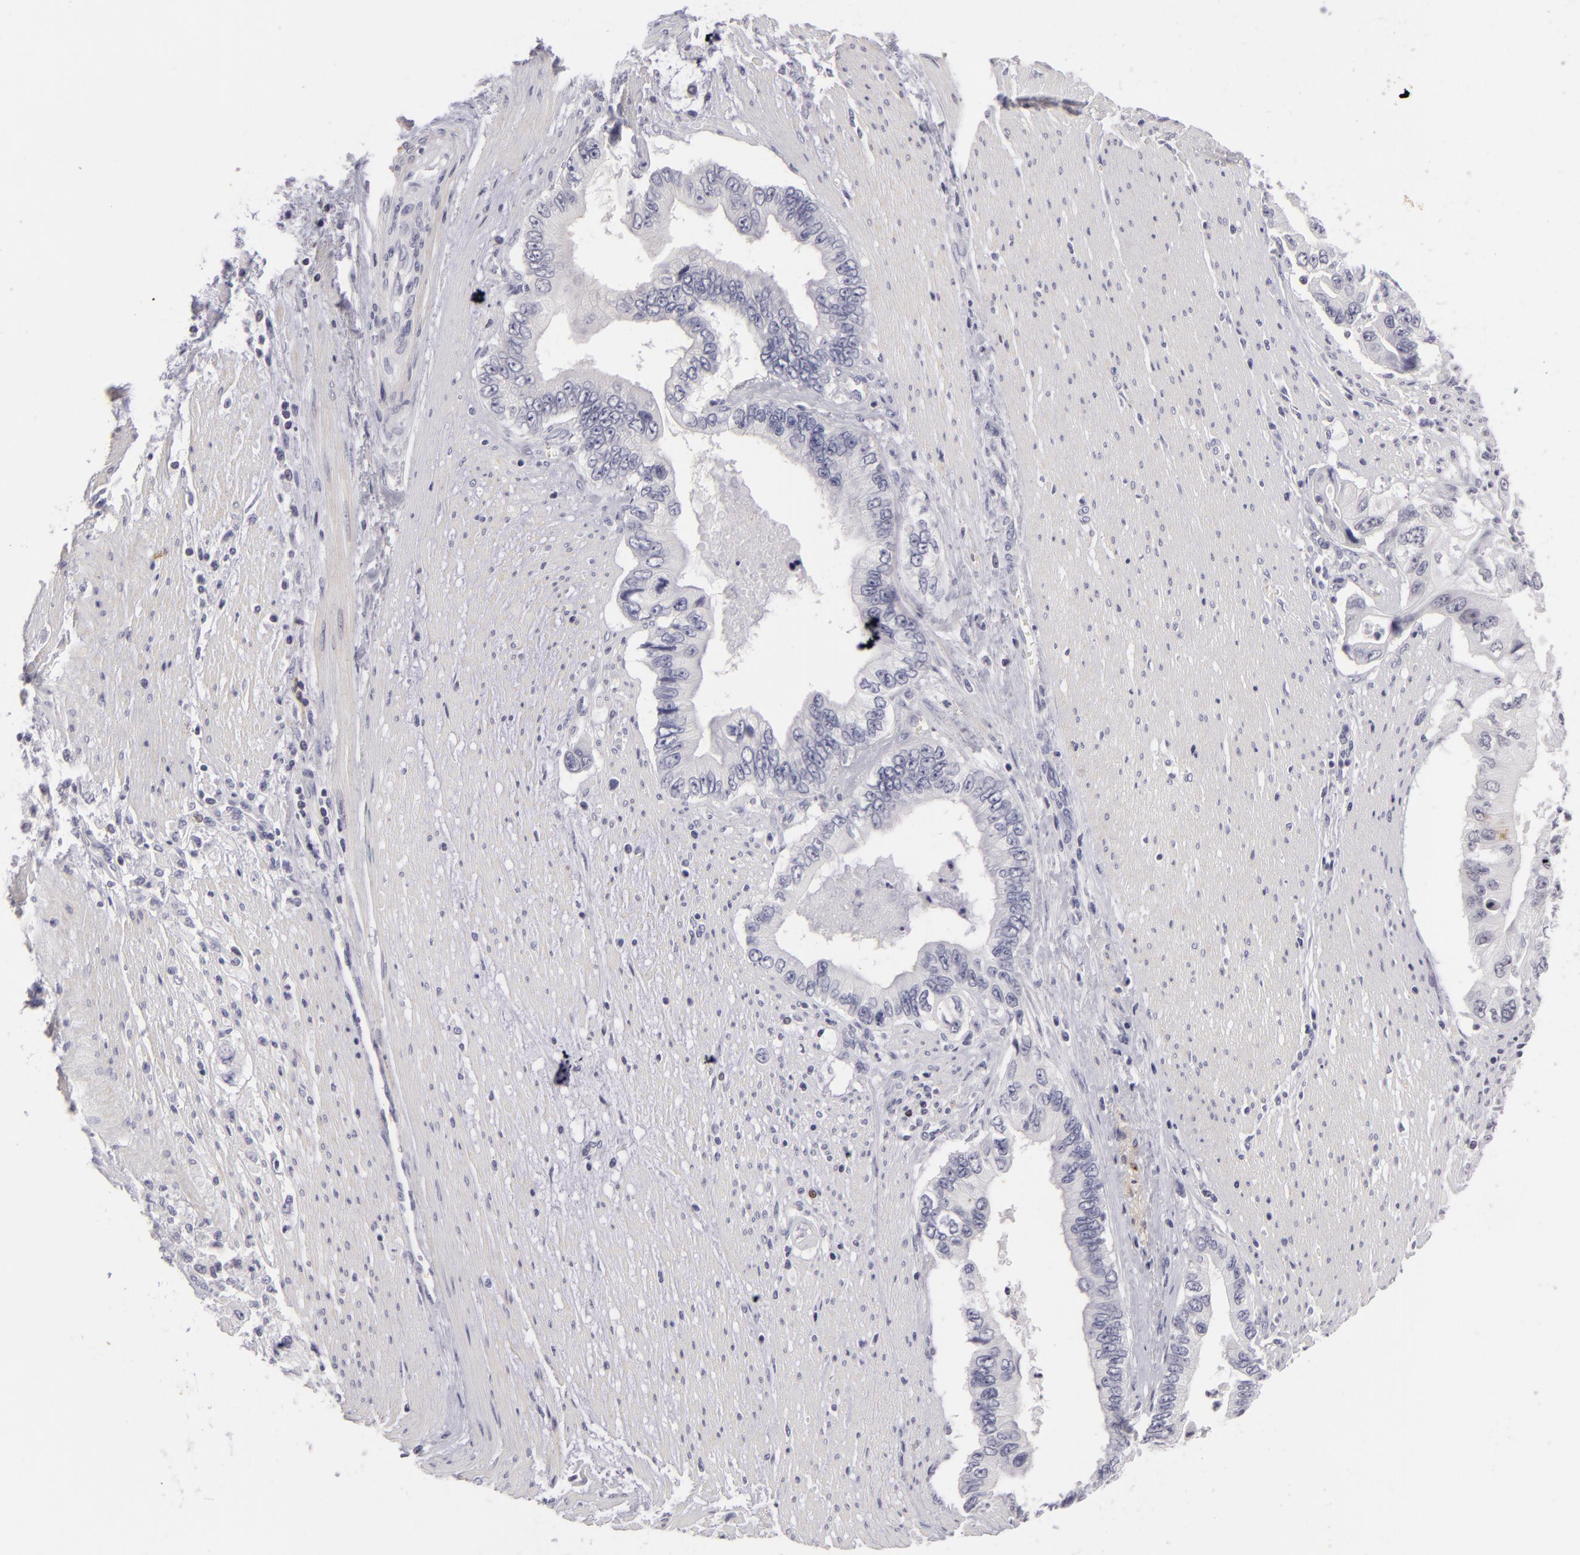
{"staining": {"intensity": "negative", "quantity": "none", "location": "none"}, "tissue": "pancreatic cancer", "cell_type": "Tumor cells", "image_type": "cancer", "snomed": [{"axis": "morphology", "description": "Adenocarcinoma, NOS"}, {"axis": "topography", "description": "Pancreas"}, {"axis": "topography", "description": "Stomach, upper"}], "caption": "IHC micrograph of human pancreatic cancer stained for a protein (brown), which displays no expression in tumor cells.", "gene": "NLGN4X", "patient": {"sex": "male", "age": 77}}